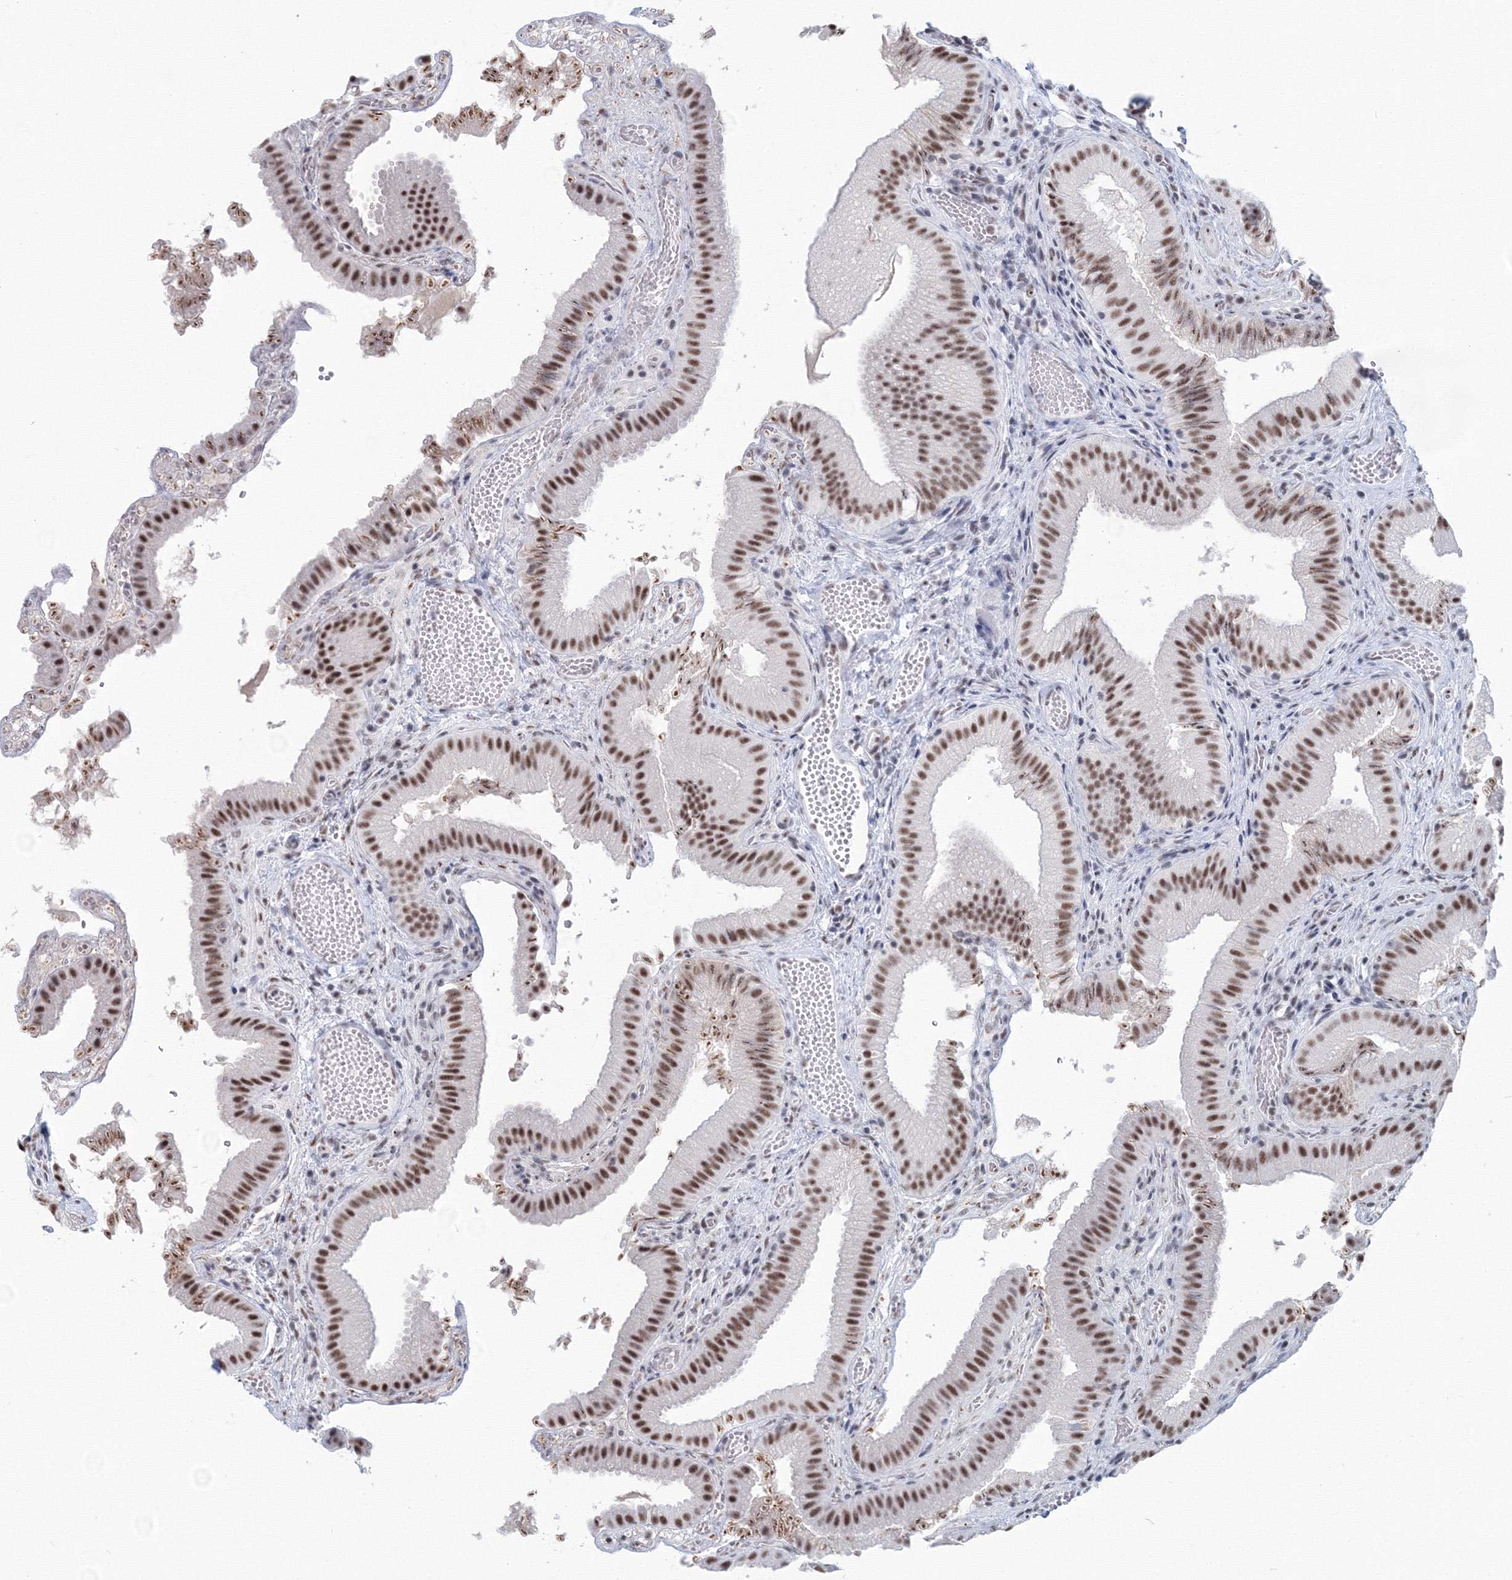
{"staining": {"intensity": "strong", "quantity": ">75%", "location": "nuclear"}, "tissue": "gallbladder", "cell_type": "Glandular cells", "image_type": "normal", "snomed": [{"axis": "morphology", "description": "Normal tissue, NOS"}, {"axis": "topography", "description": "Gallbladder"}], "caption": "A micrograph of human gallbladder stained for a protein exhibits strong nuclear brown staining in glandular cells.", "gene": "SF3B6", "patient": {"sex": "female", "age": 30}}